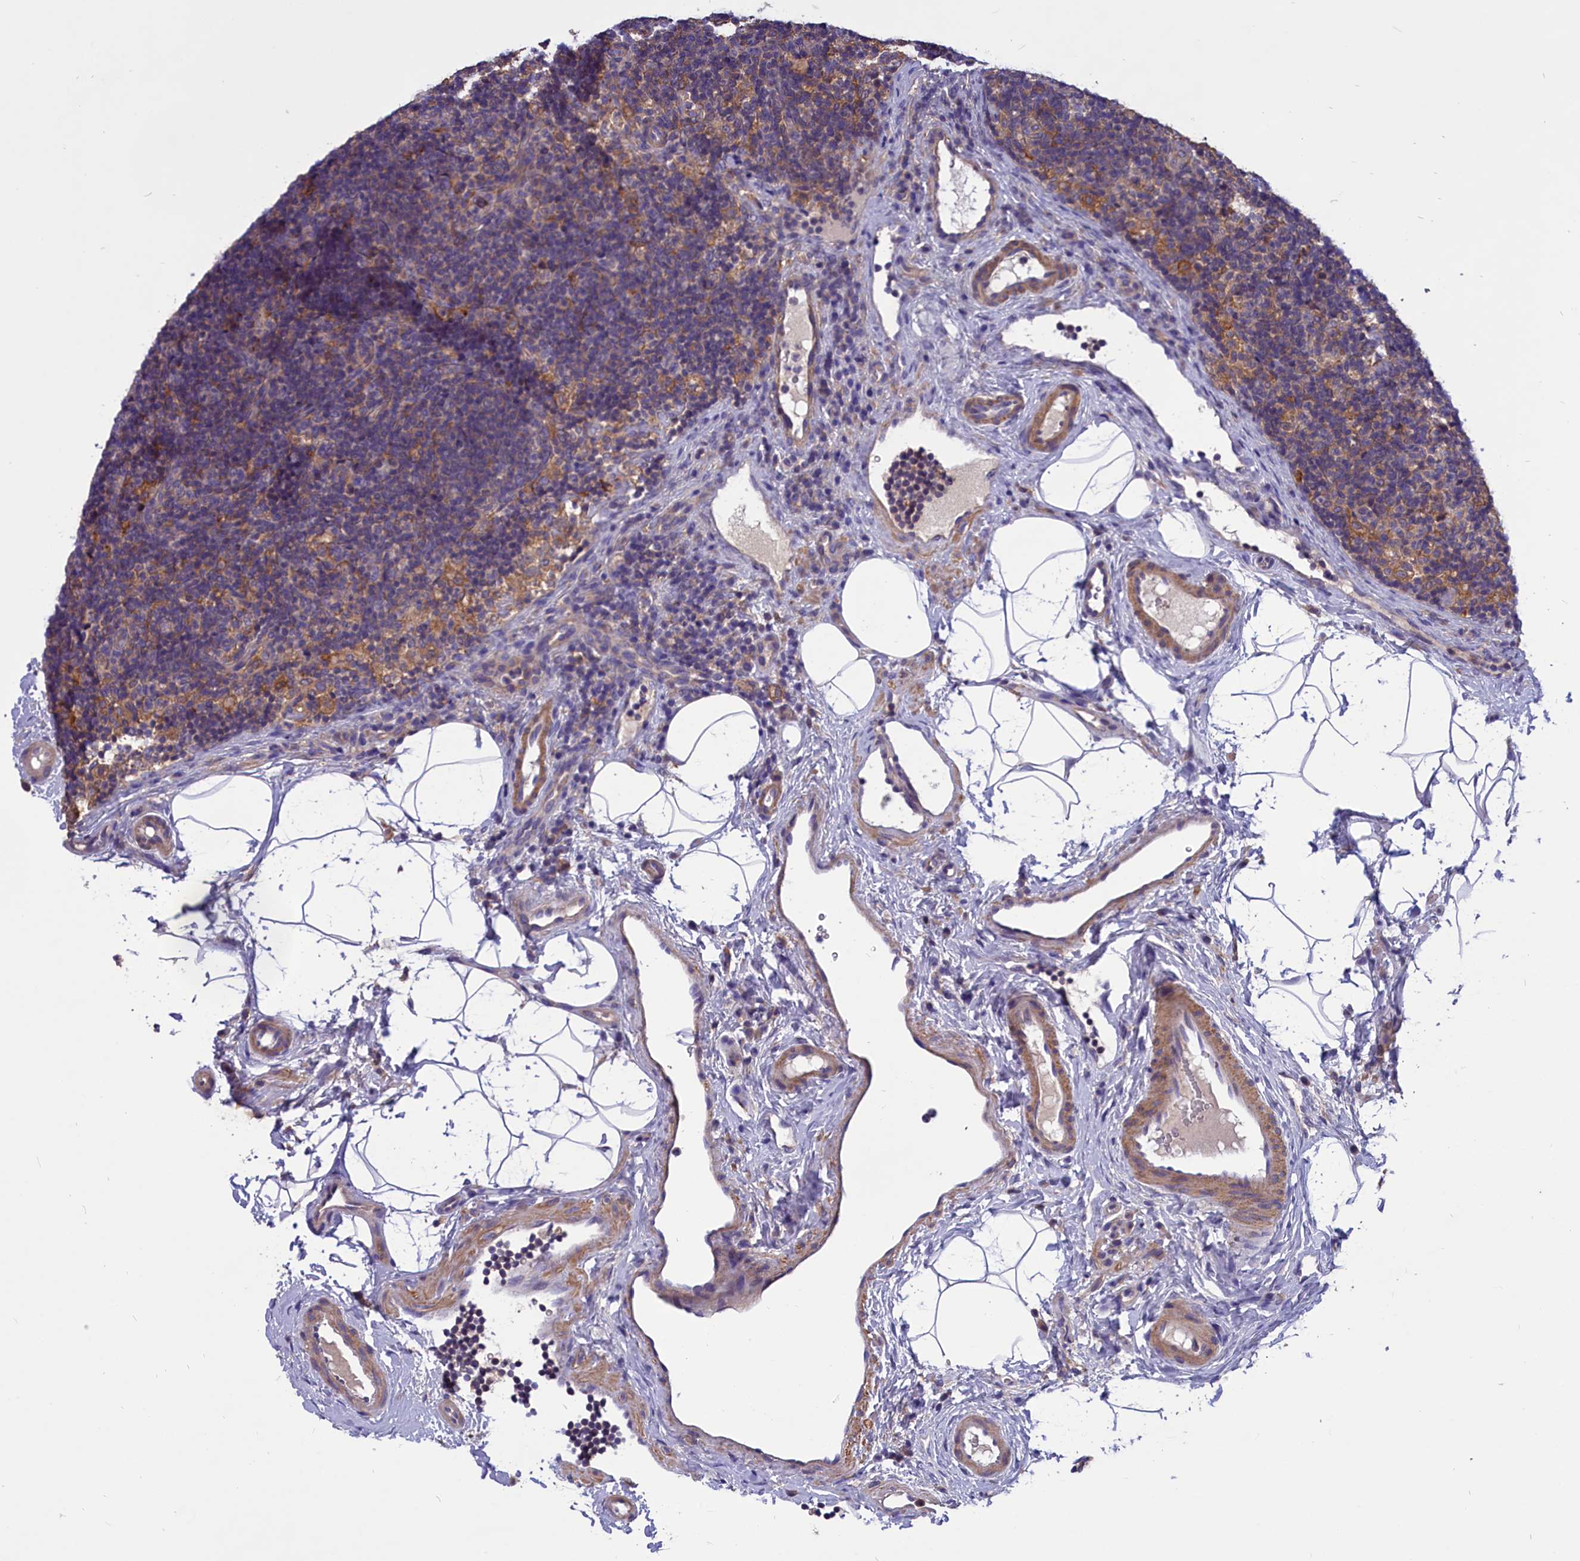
{"staining": {"intensity": "weak", "quantity": "25%-75%", "location": "cytoplasmic/membranous"}, "tissue": "lymph node", "cell_type": "Non-germinal center cells", "image_type": "normal", "snomed": [{"axis": "morphology", "description": "Normal tissue, NOS"}, {"axis": "topography", "description": "Lymph node"}], "caption": "IHC image of unremarkable human lymph node stained for a protein (brown), which shows low levels of weak cytoplasmic/membranous staining in approximately 25%-75% of non-germinal center cells.", "gene": "AMDHD2", "patient": {"sex": "female", "age": 22}}